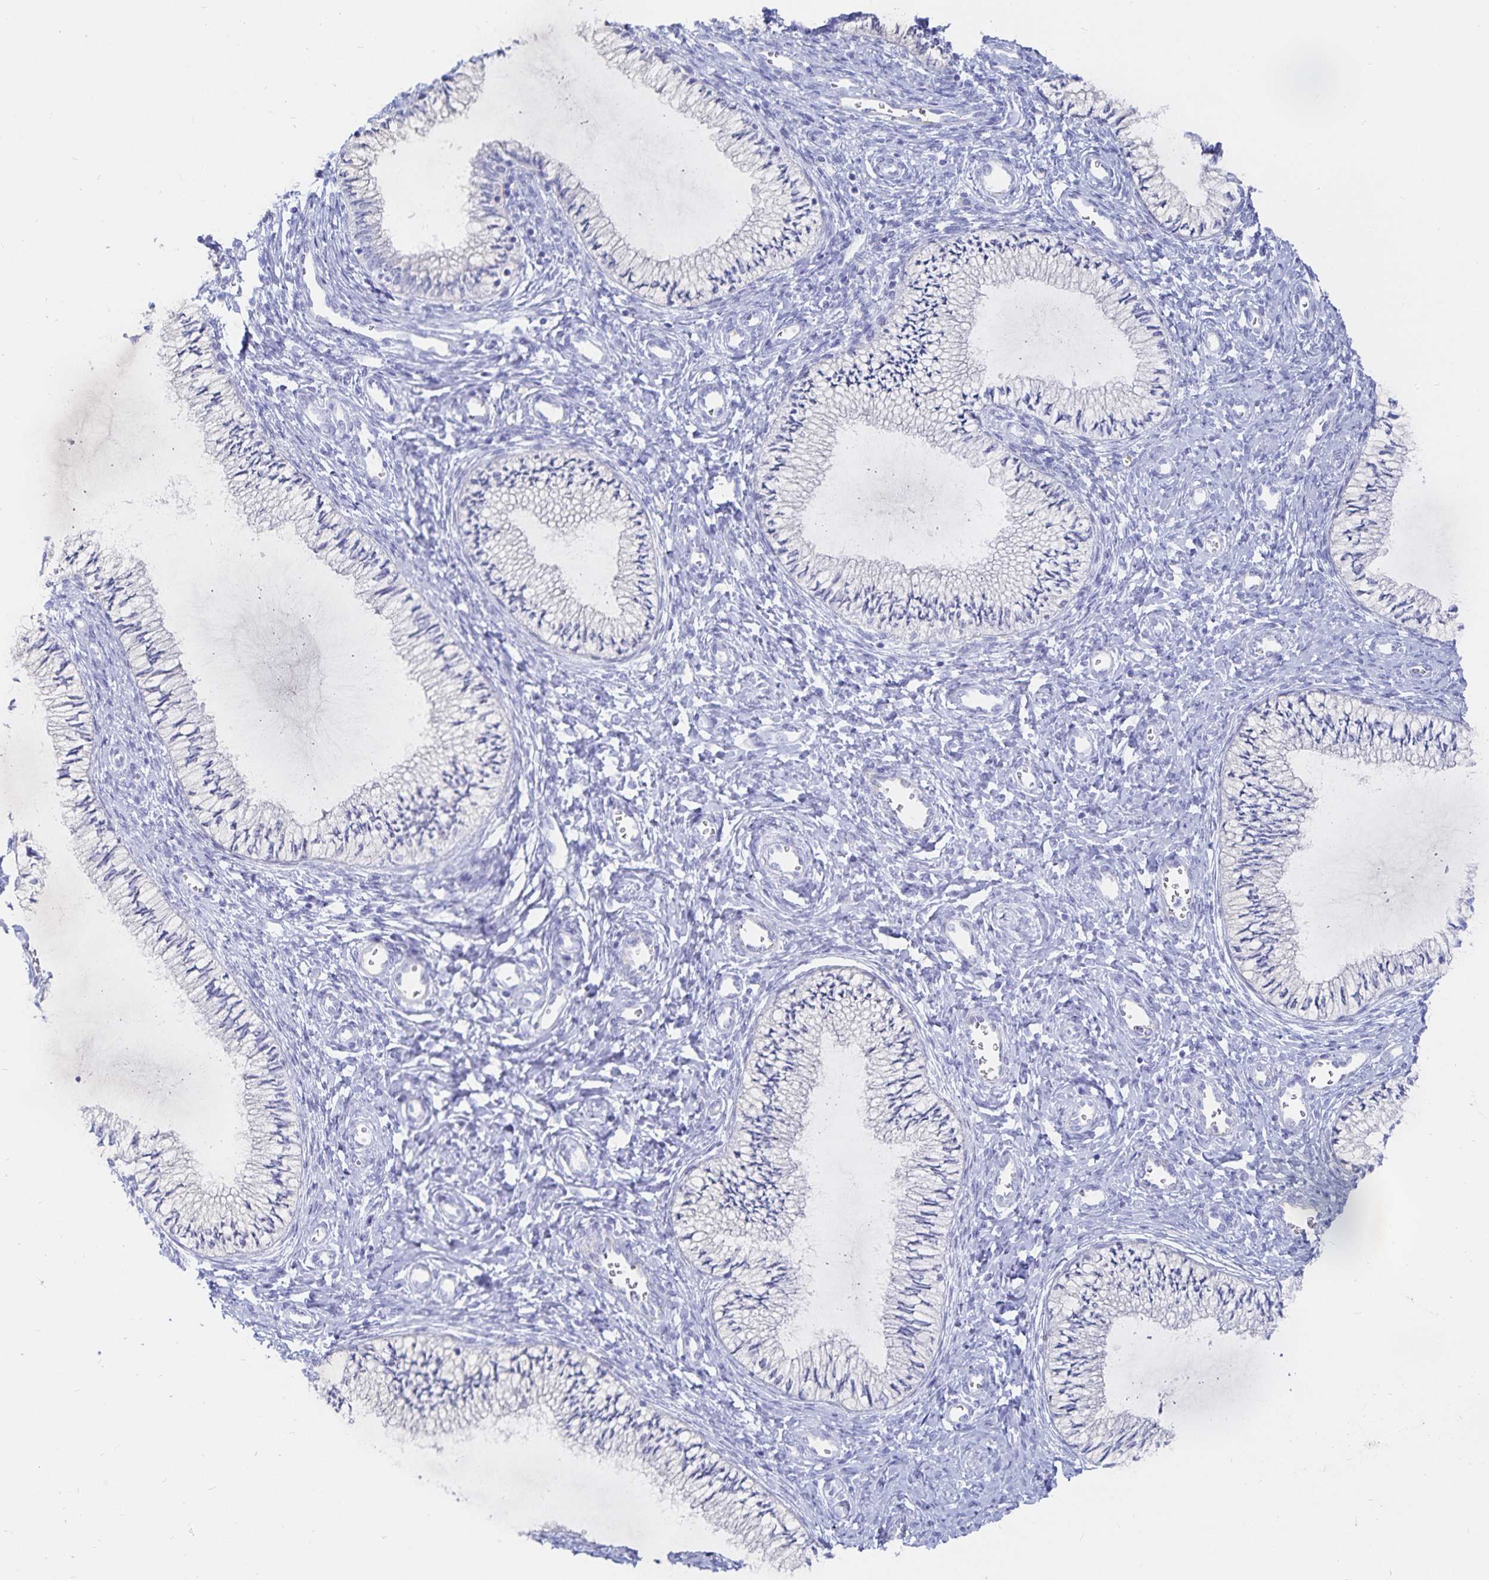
{"staining": {"intensity": "negative", "quantity": "none", "location": "none"}, "tissue": "cervix", "cell_type": "Glandular cells", "image_type": "normal", "snomed": [{"axis": "morphology", "description": "Normal tissue, NOS"}, {"axis": "topography", "description": "Cervix"}], "caption": "A micrograph of cervix stained for a protein displays no brown staining in glandular cells.", "gene": "INSL5", "patient": {"sex": "female", "age": 24}}